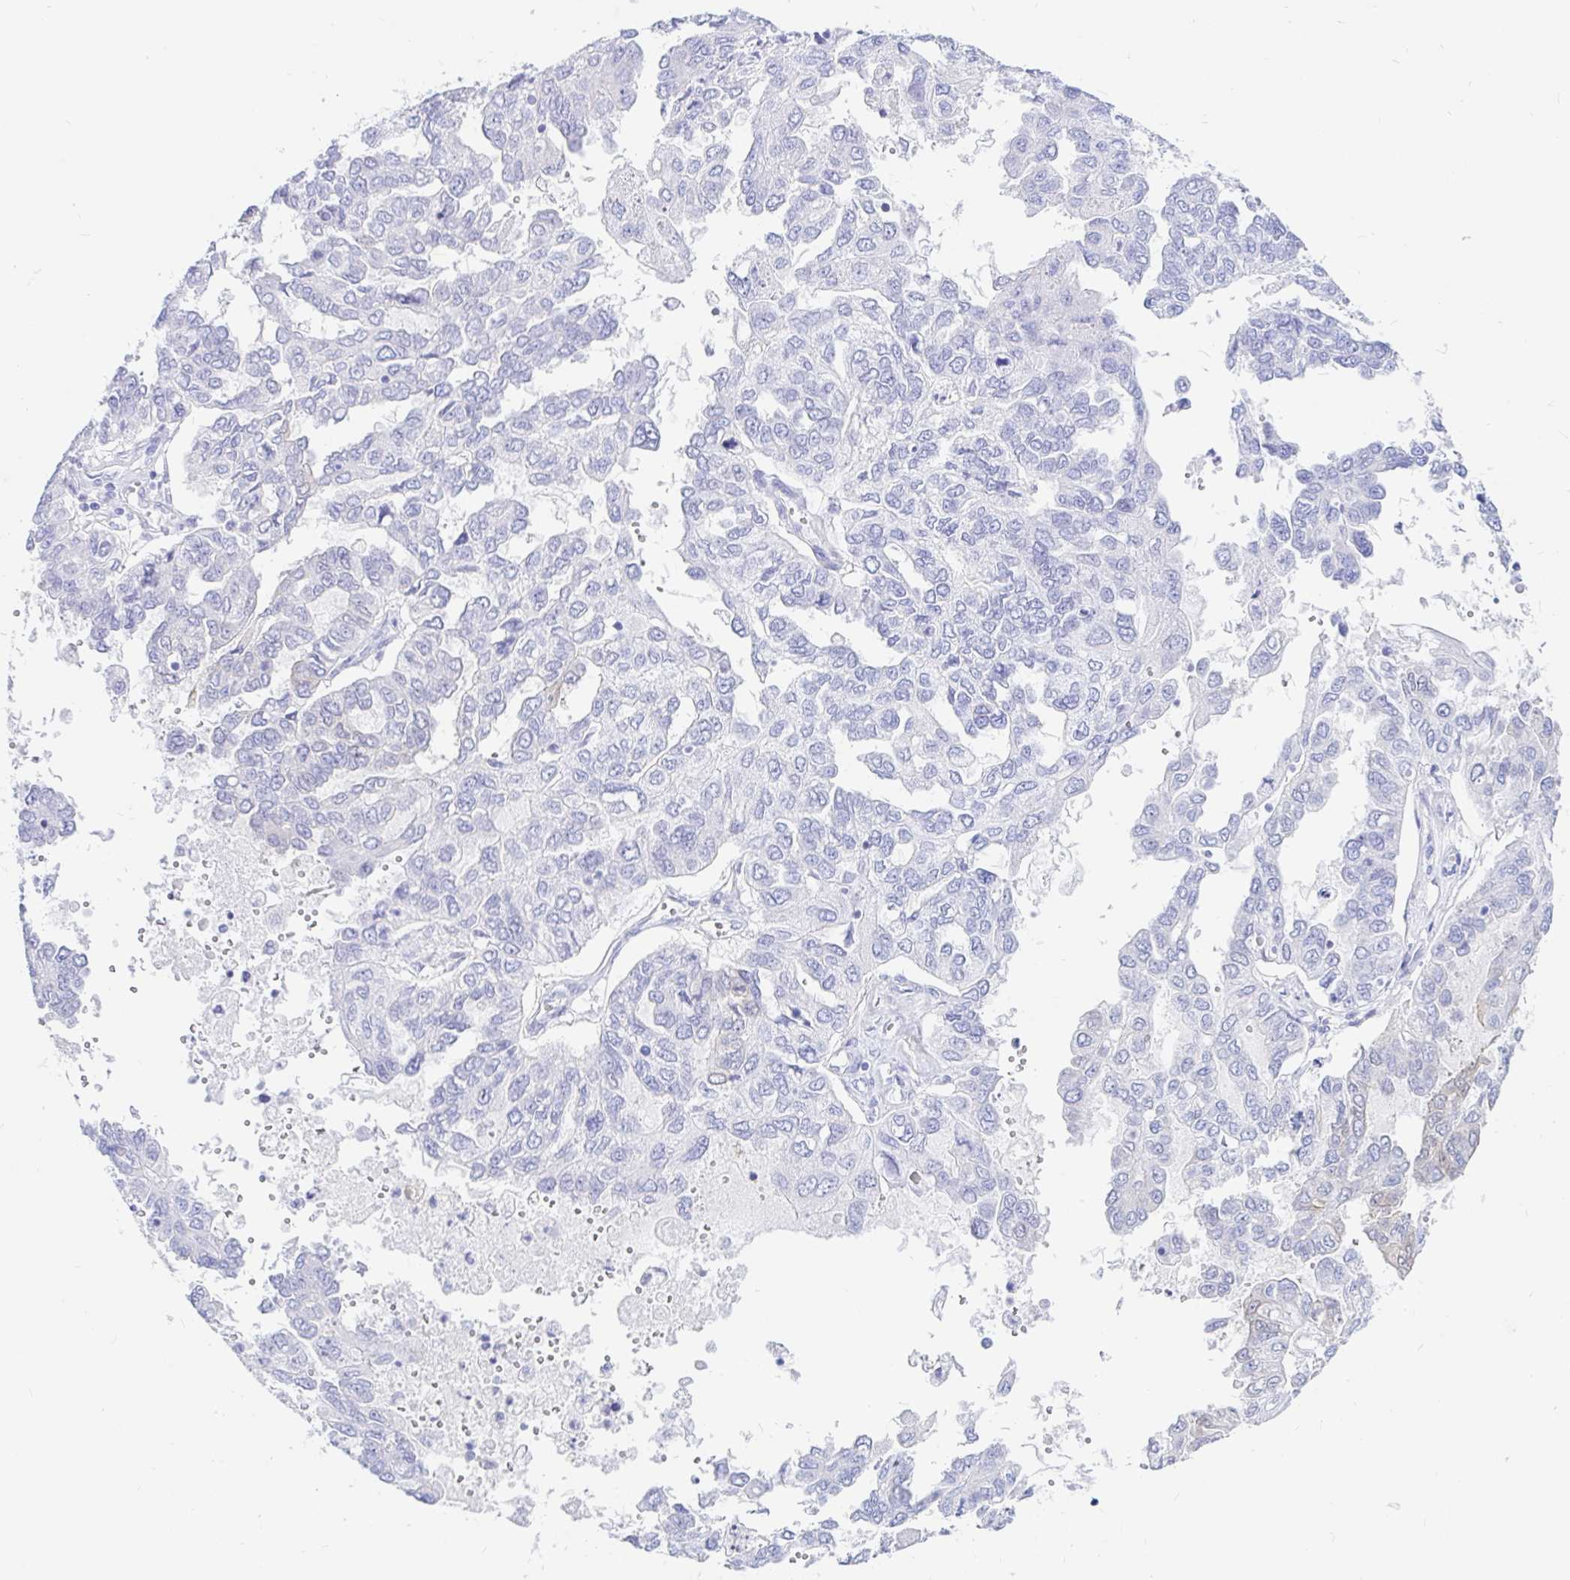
{"staining": {"intensity": "moderate", "quantity": "<25%", "location": "cytoplasmic/membranous,nuclear"}, "tissue": "ovarian cancer", "cell_type": "Tumor cells", "image_type": "cancer", "snomed": [{"axis": "morphology", "description": "Cystadenocarcinoma, serous, NOS"}, {"axis": "topography", "description": "Ovary"}], "caption": "This is an image of immunohistochemistry (IHC) staining of ovarian serous cystadenocarcinoma, which shows moderate expression in the cytoplasmic/membranous and nuclear of tumor cells.", "gene": "PPP1R1B", "patient": {"sex": "female", "age": 53}}